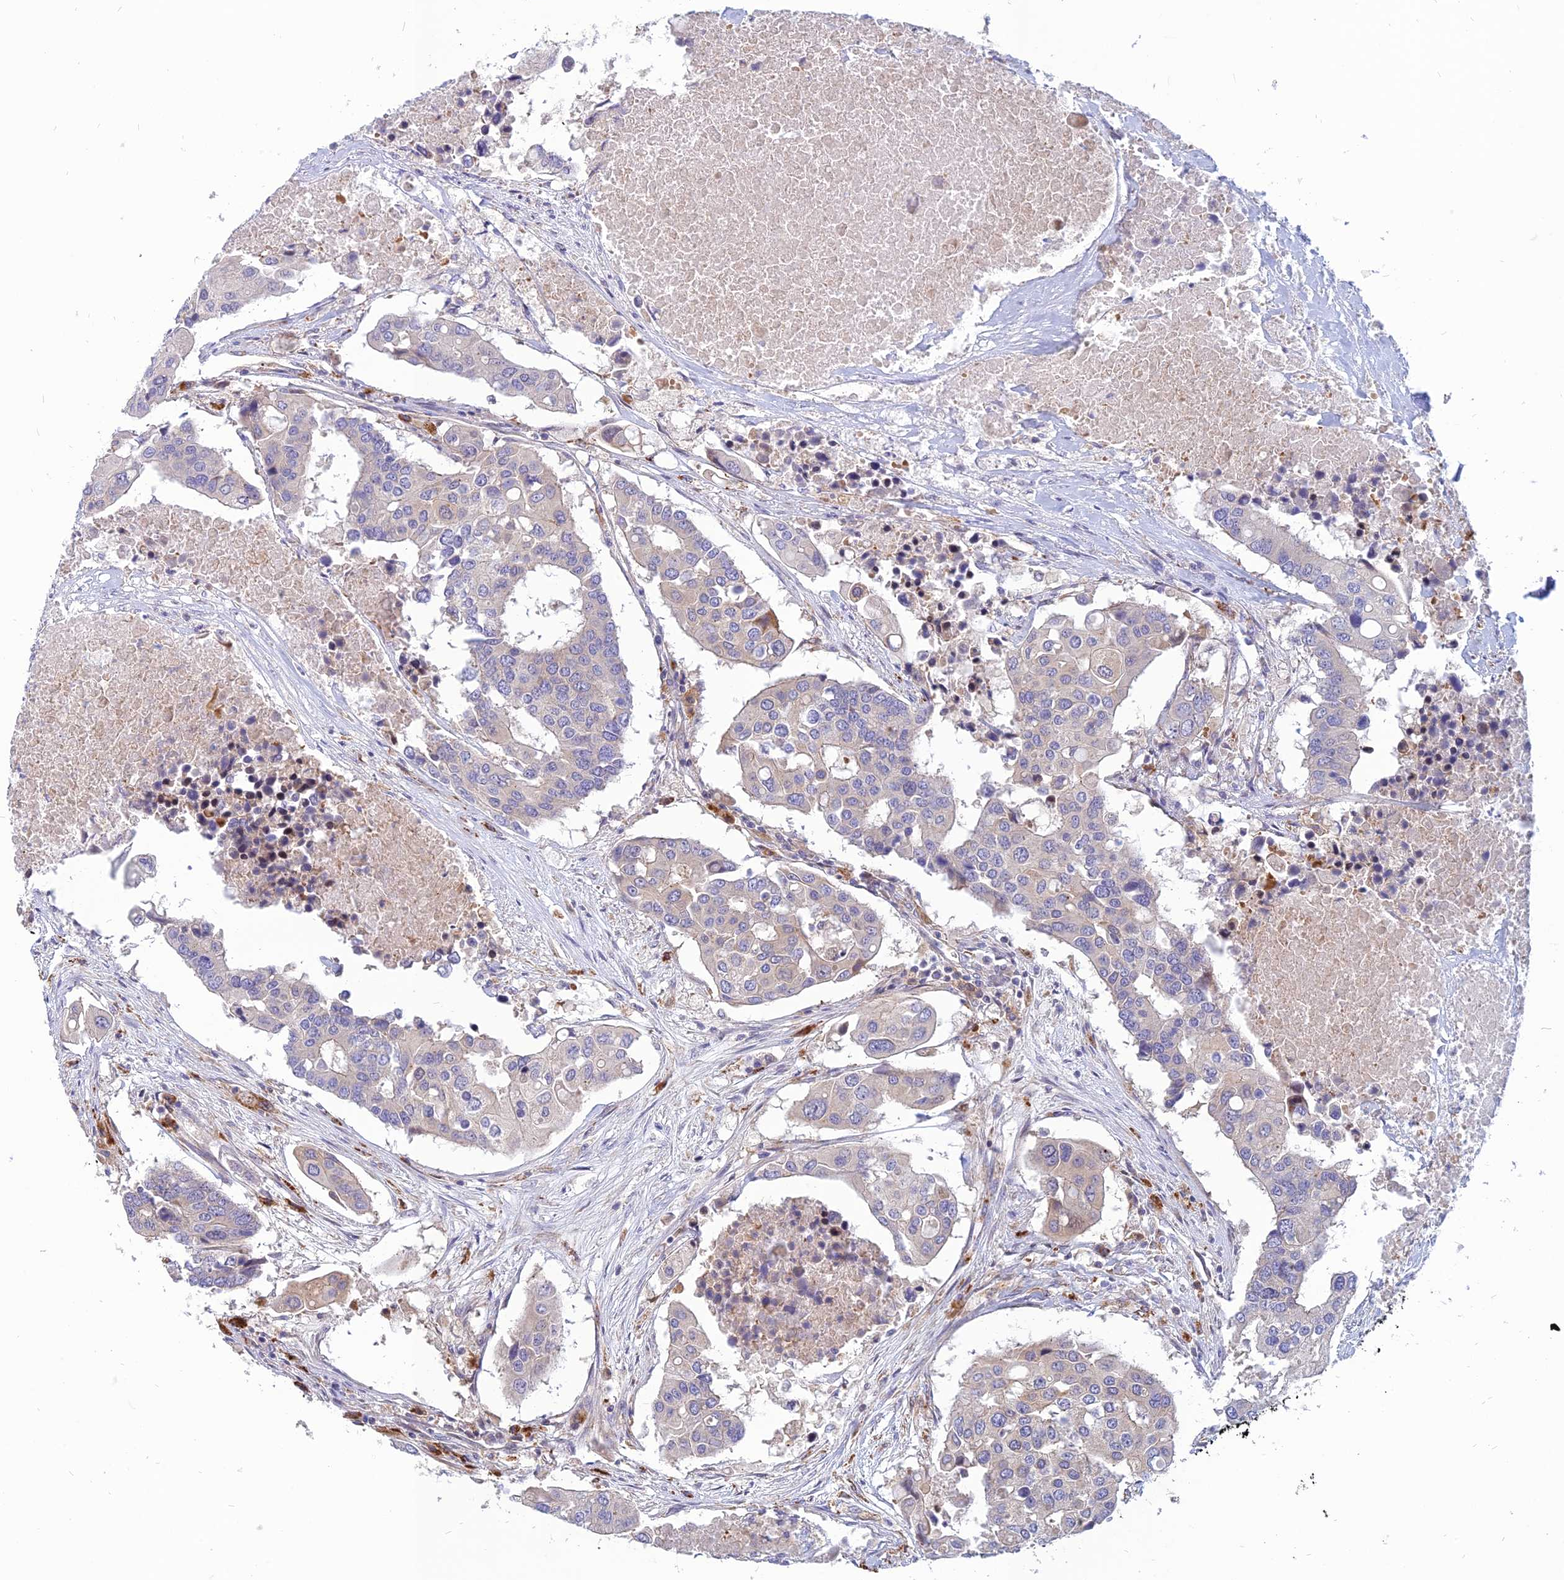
{"staining": {"intensity": "negative", "quantity": "none", "location": "none"}, "tissue": "colorectal cancer", "cell_type": "Tumor cells", "image_type": "cancer", "snomed": [{"axis": "morphology", "description": "Adenocarcinoma, NOS"}, {"axis": "topography", "description": "Colon"}], "caption": "There is no significant positivity in tumor cells of colorectal cancer.", "gene": "PHKA2", "patient": {"sex": "male", "age": 77}}